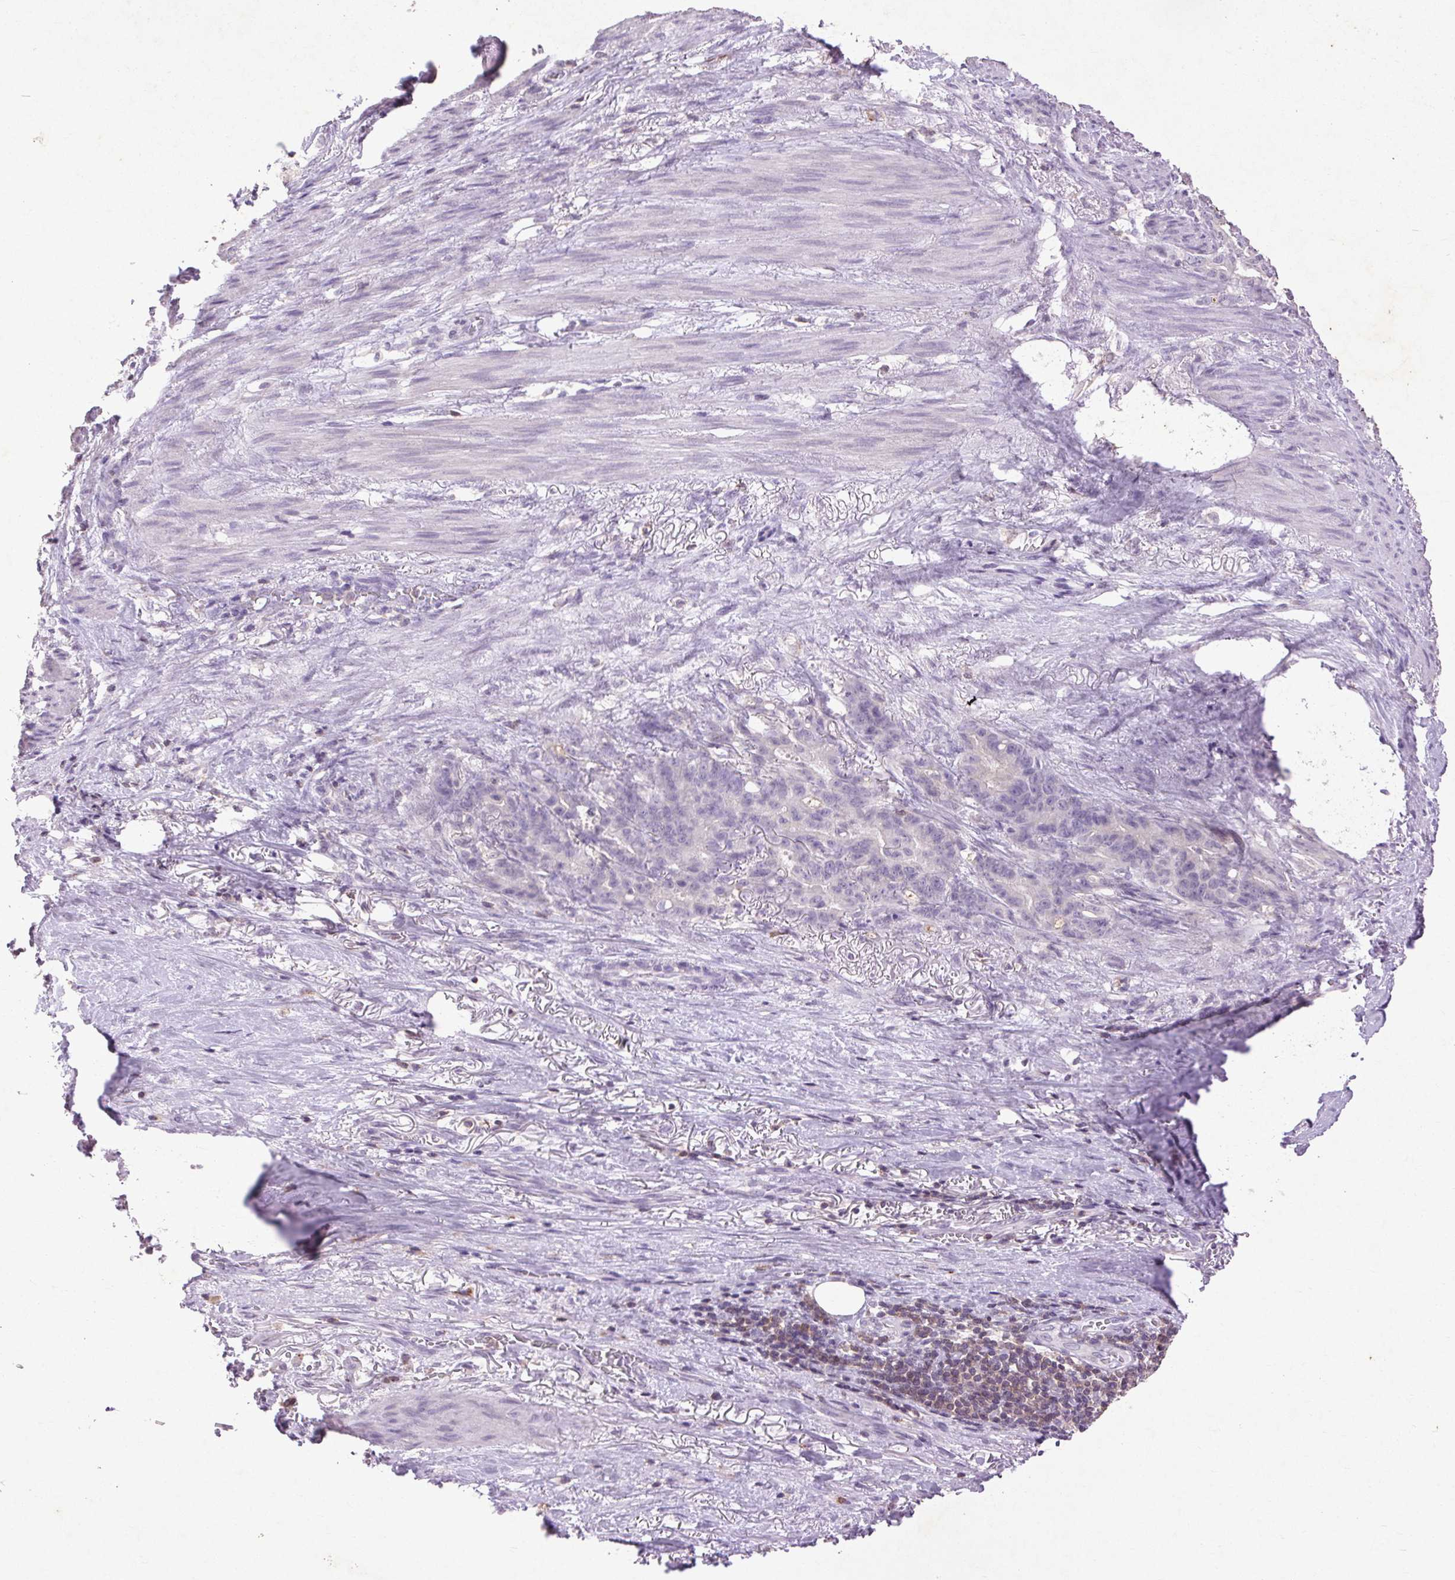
{"staining": {"intensity": "negative", "quantity": "none", "location": "none"}, "tissue": "stomach cancer", "cell_type": "Tumor cells", "image_type": "cancer", "snomed": [{"axis": "morphology", "description": "Normal tissue, NOS"}, {"axis": "morphology", "description": "Adenocarcinoma, NOS"}, {"axis": "topography", "description": "Esophagus"}, {"axis": "topography", "description": "Stomach, upper"}], "caption": "Immunohistochemistry histopathology image of neoplastic tissue: adenocarcinoma (stomach) stained with DAB (3,3'-diaminobenzidine) shows no significant protein positivity in tumor cells.", "gene": "FNDC7", "patient": {"sex": "male", "age": 62}}